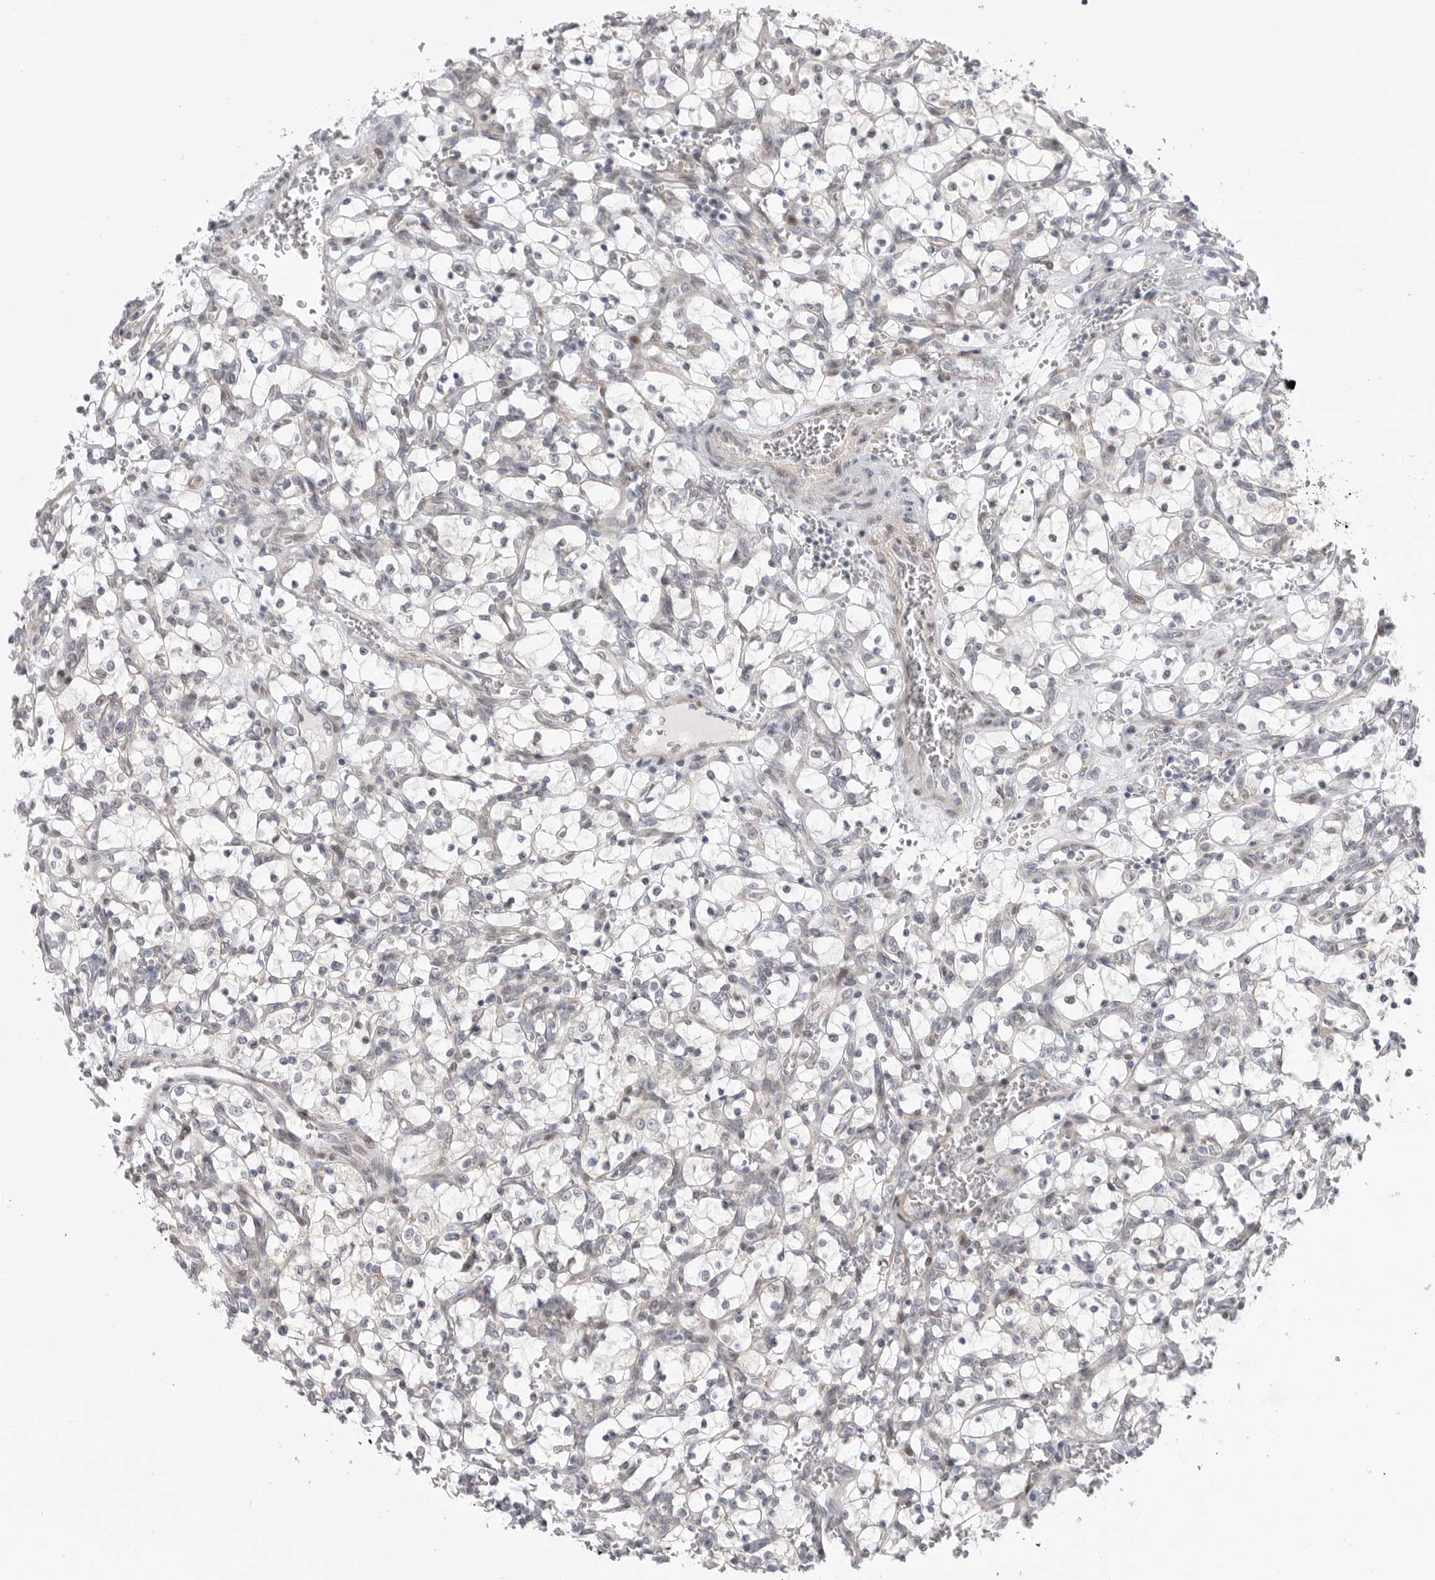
{"staining": {"intensity": "negative", "quantity": "none", "location": "none"}, "tissue": "renal cancer", "cell_type": "Tumor cells", "image_type": "cancer", "snomed": [{"axis": "morphology", "description": "Adenocarcinoma, NOS"}, {"axis": "topography", "description": "Kidney"}], "caption": "This is an IHC photomicrograph of human renal cancer. There is no positivity in tumor cells.", "gene": "GGT6", "patient": {"sex": "female", "age": 69}}